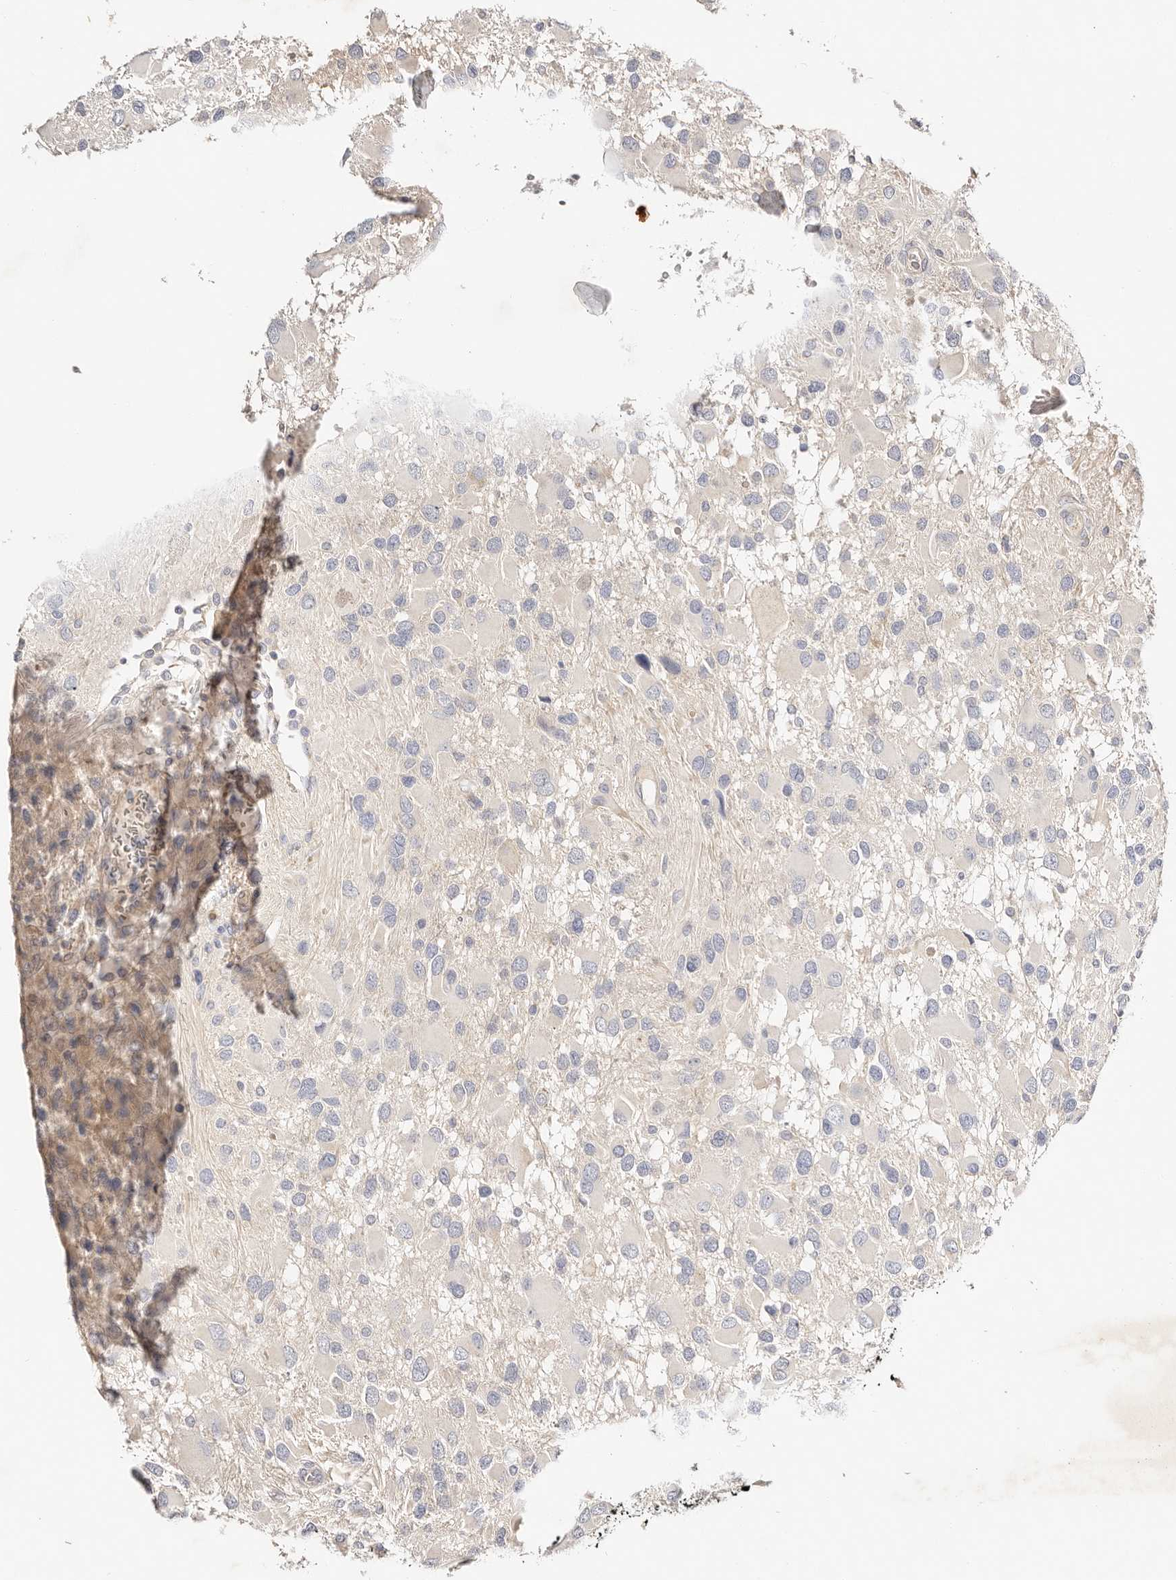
{"staining": {"intensity": "negative", "quantity": "none", "location": "none"}, "tissue": "glioma", "cell_type": "Tumor cells", "image_type": "cancer", "snomed": [{"axis": "morphology", "description": "Glioma, malignant, High grade"}, {"axis": "topography", "description": "Brain"}], "caption": "Immunohistochemistry of human glioma exhibits no staining in tumor cells. (DAB (3,3'-diaminobenzidine) immunohistochemistry (IHC) visualized using brightfield microscopy, high magnification).", "gene": "DNASE1", "patient": {"sex": "male", "age": 53}}